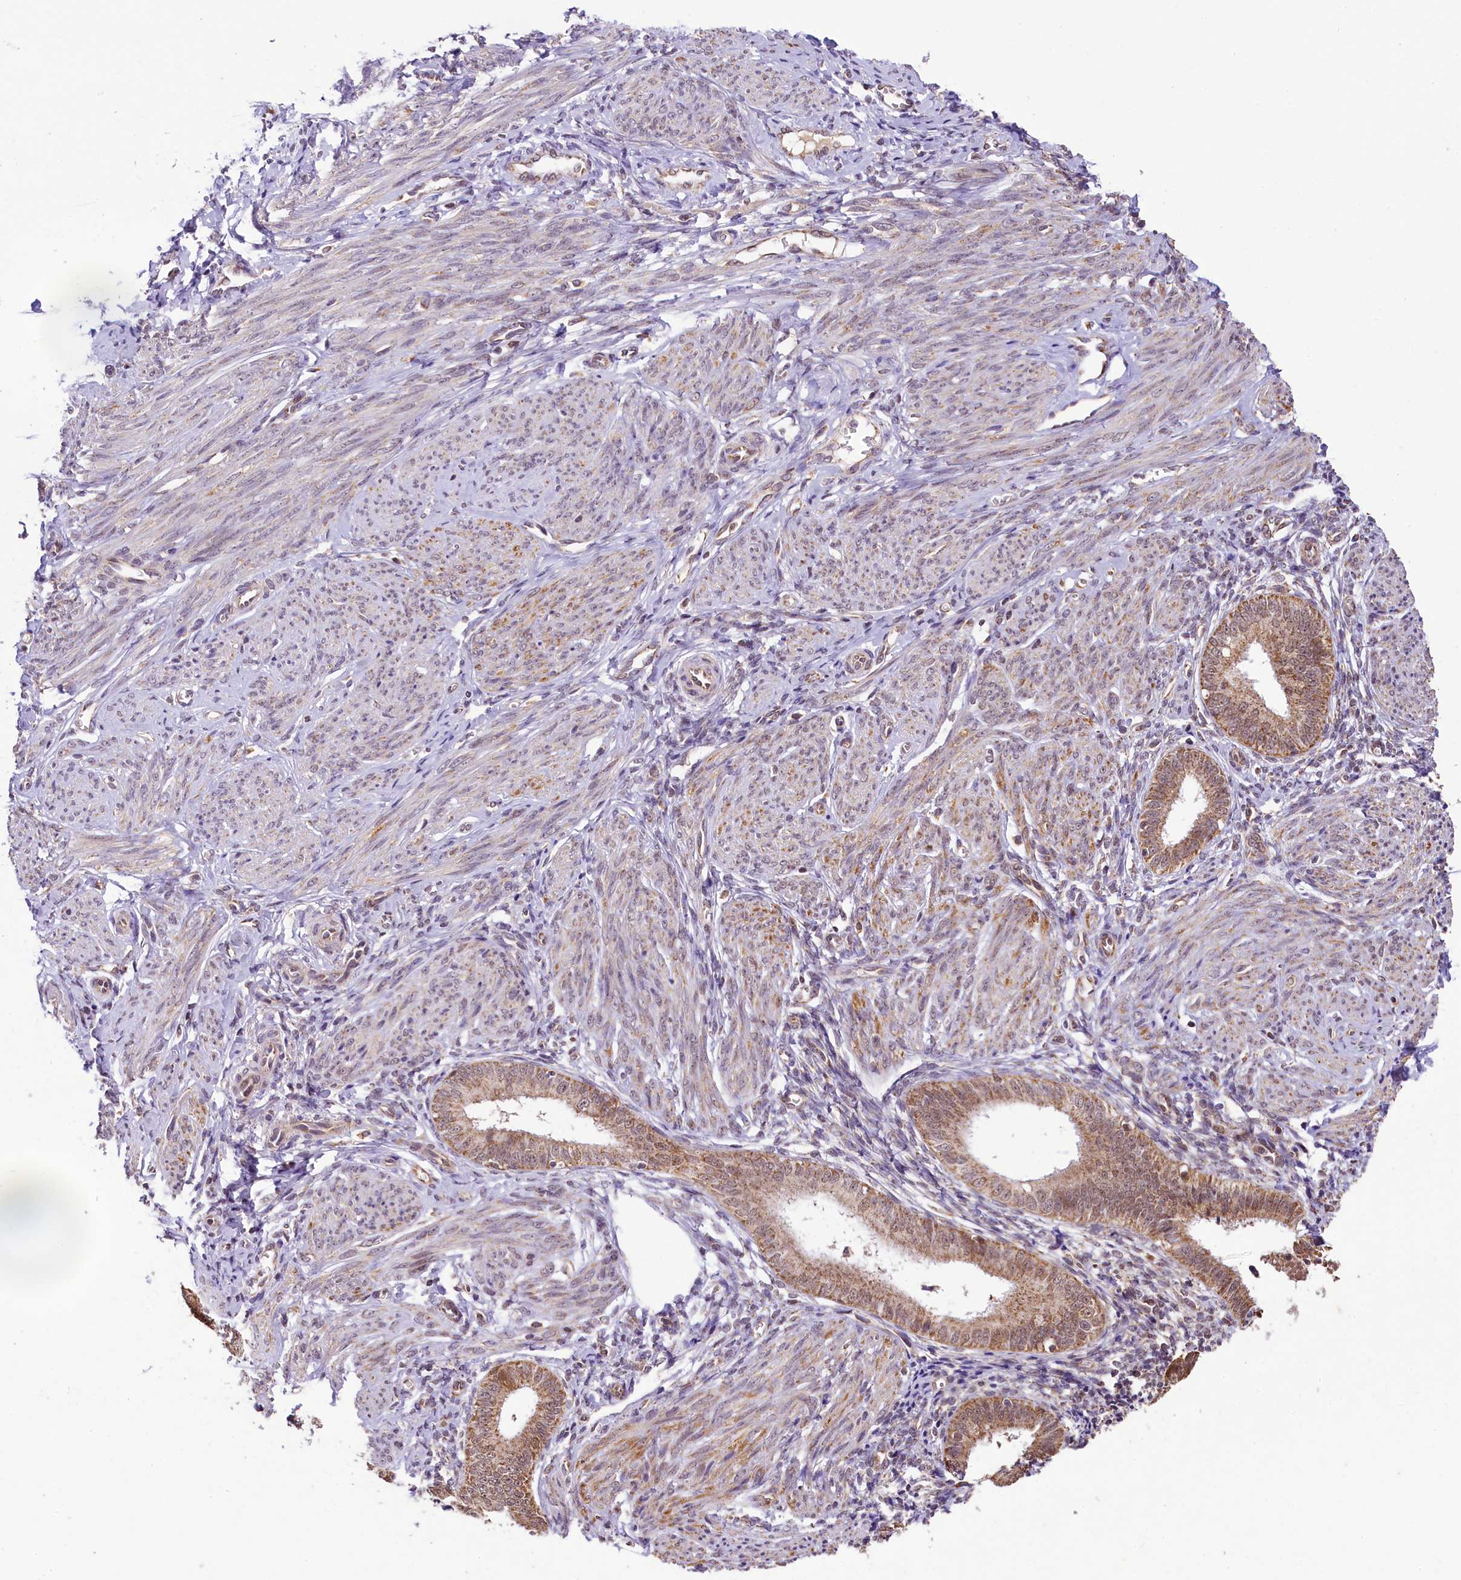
{"staining": {"intensity": "negative", "quantity": "none", "location": "none"}, "tissue": "endometrium", "cell_type": "Cells in endometrial stroma", "image_type": "normal", "snomed": [{"axis": "morphology", "description": "Normal tissue, NOS"}, {"axis": "topography", "description": "Uterus"}, {"axis": "topography", "description": "Endometrium"}], "caption": "Immunohistochemical staining of unremarkable endometrium reveals no significant staining in cells in endometrial stroma.", "gene": "PAF1", "patient": {"sex": "female", "age": 48}}